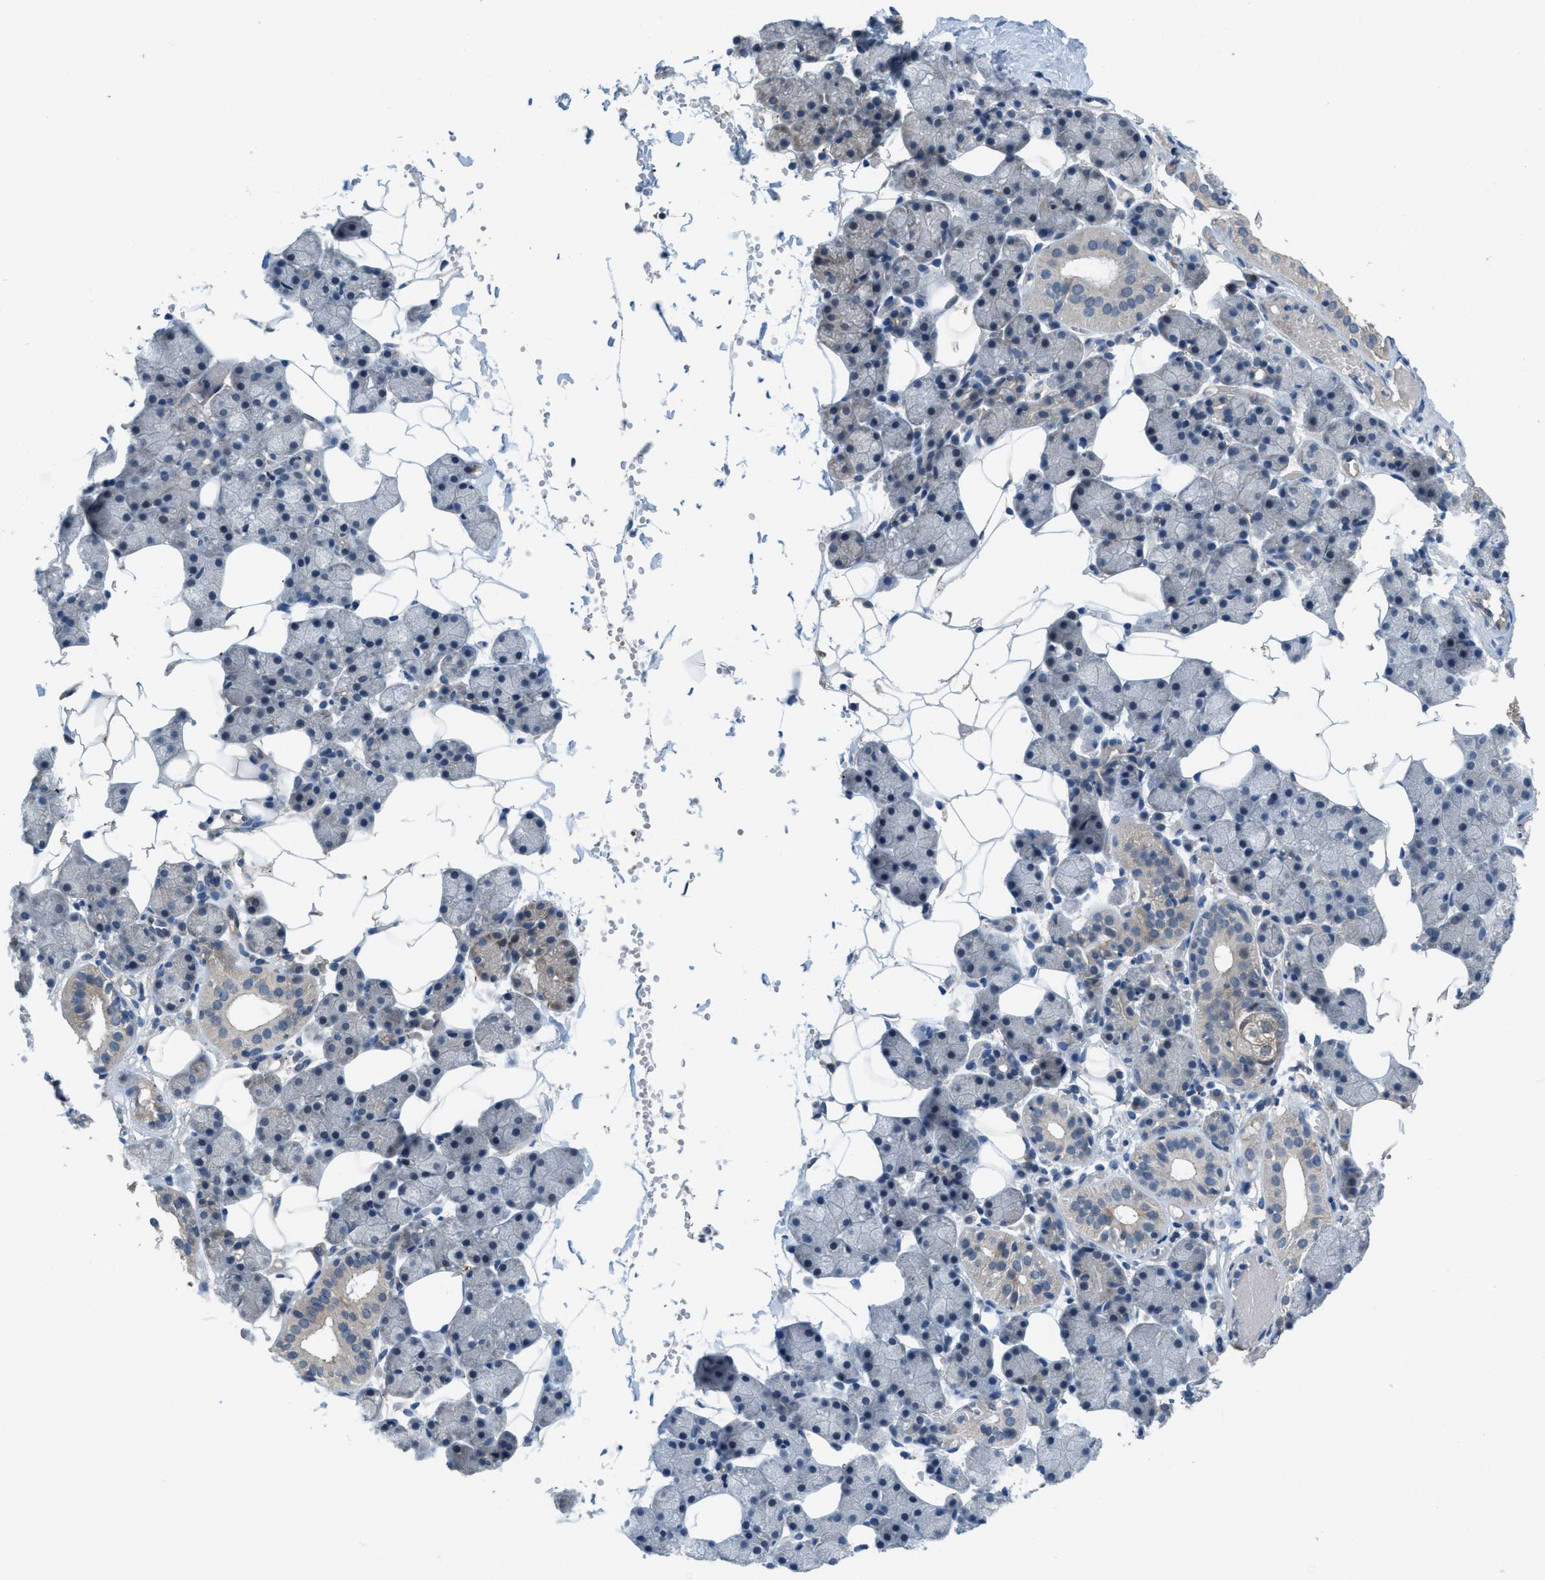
{"staining": {"intensity": "moderate", "quantity": "<25%", "location": "cytoplasmic/membranous"}, "tissue": "salivary gland", "cell_type": "Glandular cells", "image_type": "normal", "snomed": [{"axis": "morphology", "description": "Normal tissue, NOS"}, {"axis": "topography", "description": "Salivary gland"}], "caption": "IHC image of normal salivary gland stained for a protein (brown), which reveals low levels of moderate cytoplasmic/membranous expression in approximately <25% of glandular cells.", "gene": "BAZ2B", "patient": {"sex": "female", "age": 33}}